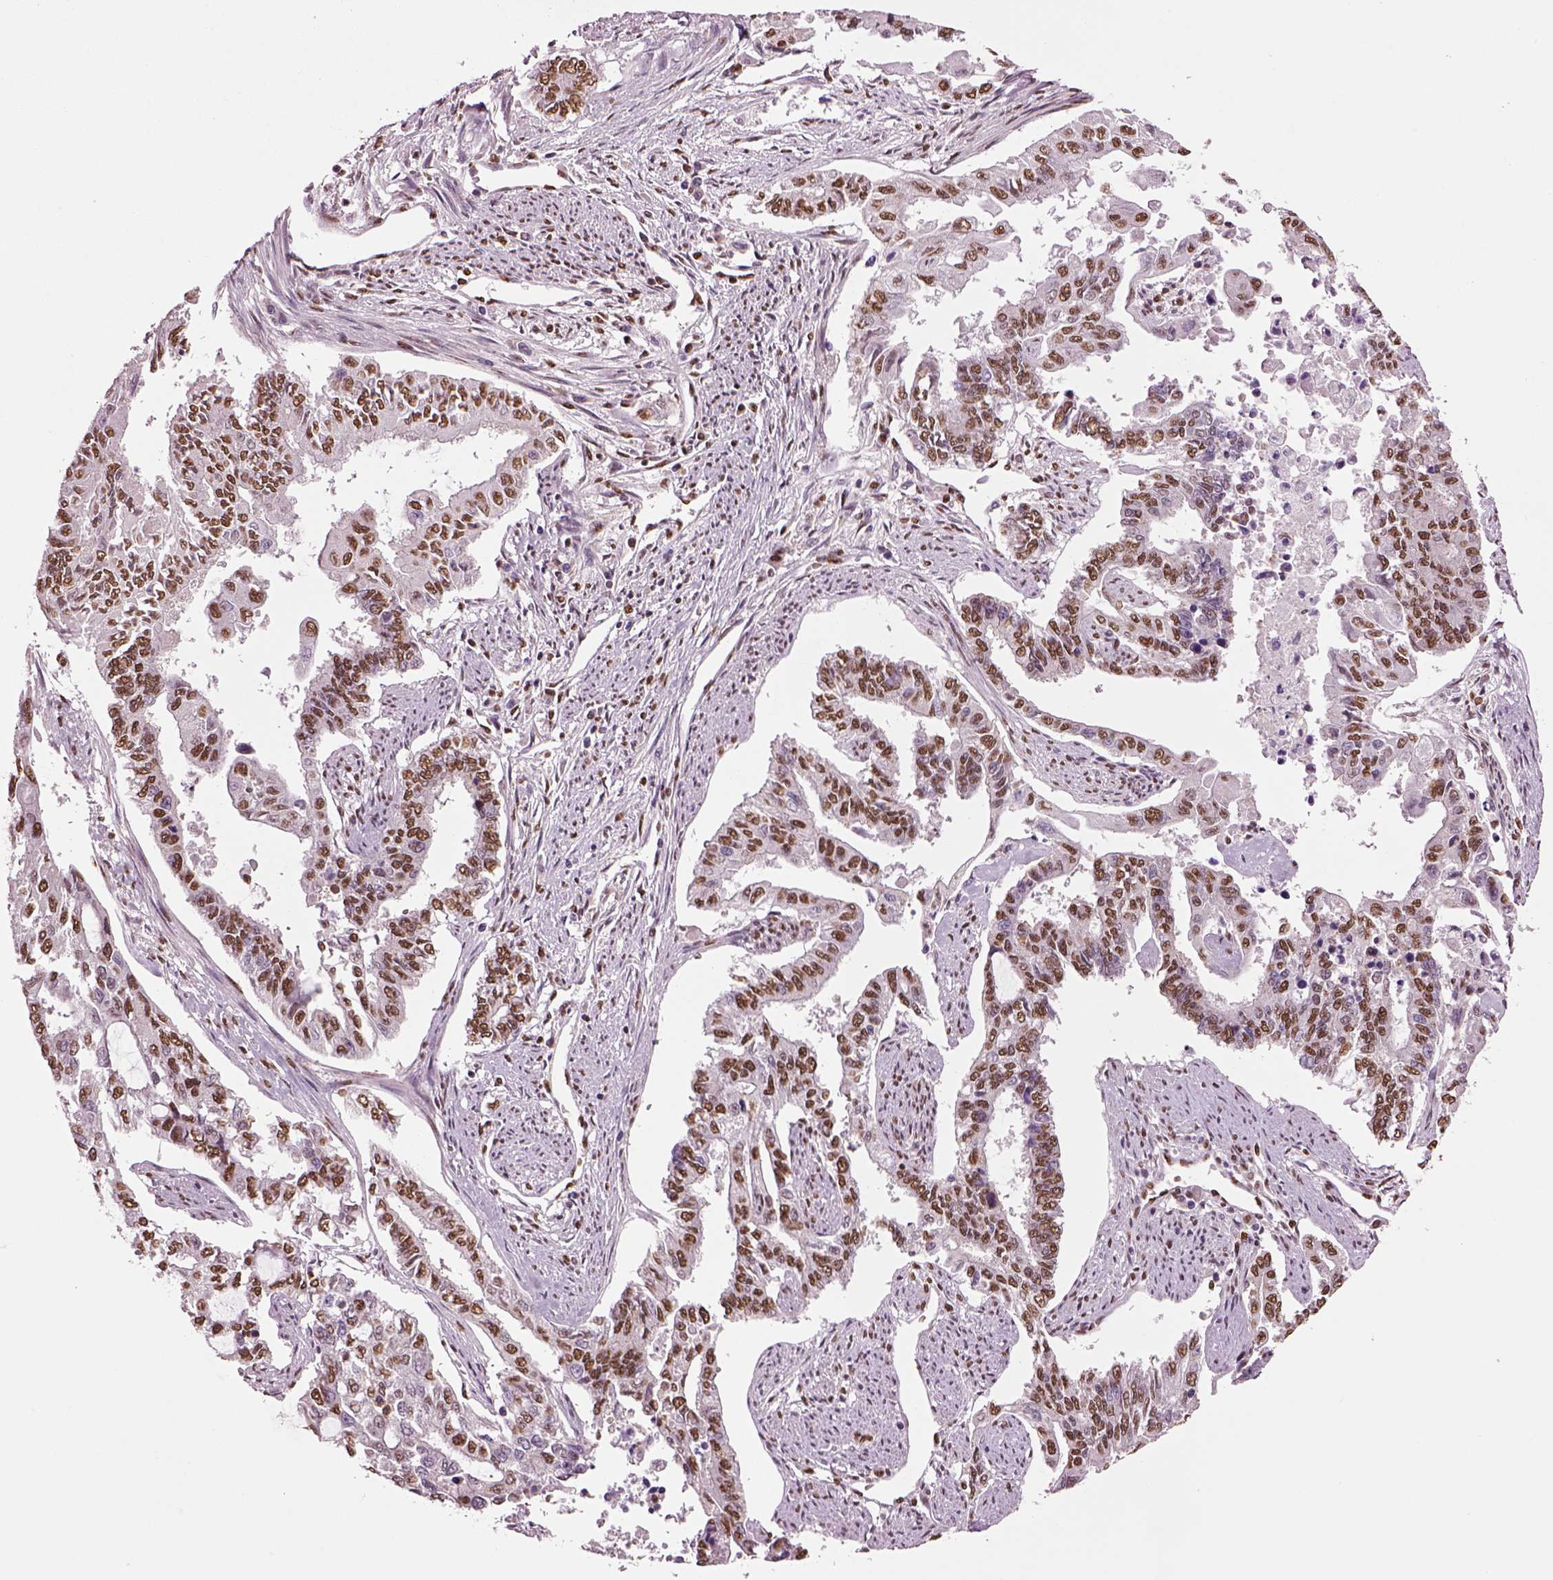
{"staining": {"intensity": "moderate", "quantity": ">75%", "location": "nuclear"}, "tissue": "endometrial cancer", "cell_type": "Tumor cells", "image_type": "cancer", "snomed": [{"axis": "morphology", "description": "Adenocarcinoma, NOS"}, {"axis": "topography", "description": "Uterus"}], "caption": "A brown stain shows moderate nuclear positivity of a protein in human endometrial cancer tumor cells.", "gene": "DDX3X", "patient": {"sex": "female", "age": 59}}